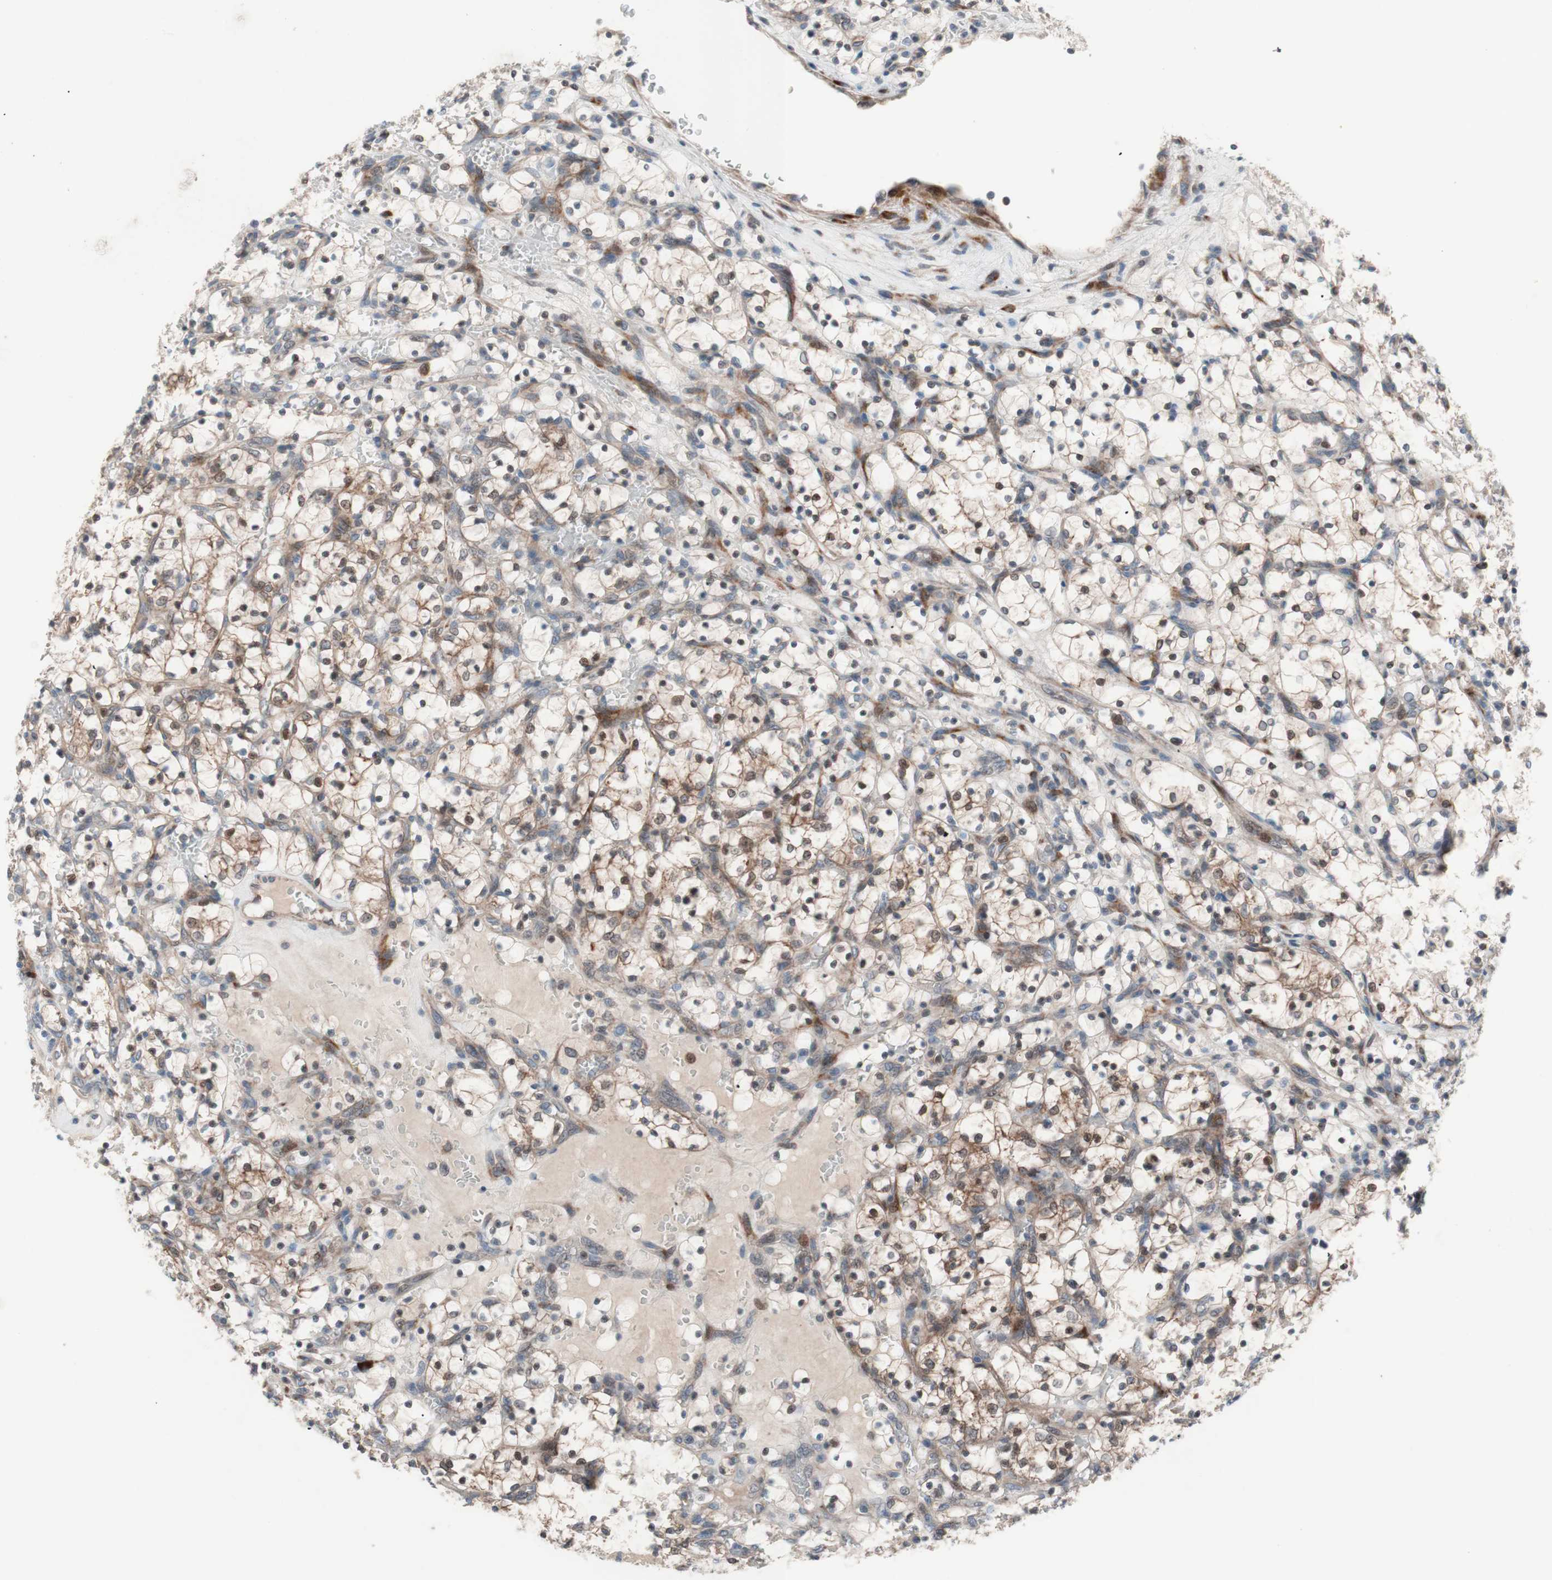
{"staining": {"intensity": "moderate", "quantity": "25%-75%", "location": "cytoplasmic/membranous,nuclear"}, "tissue": "renal cancer", "cell_type": "Tumor cells", "image_type": "cancer", "snomed": [{"axis": "morphology", "description": "Adenocarcinoma, NOS"}, {"axis": "topography", "description": "Kidney"}], "caption": "Protein expression analysis of human renal cancer reveals moderate cytoplasmic/membranous and nuclear expression in approximately 25%-75% of tumor cells. (DAB IHC, brown staining for protein, blue staining for nuclei).", "gene": "FAAH", "patient": {"sex": "female", "age": 69}}